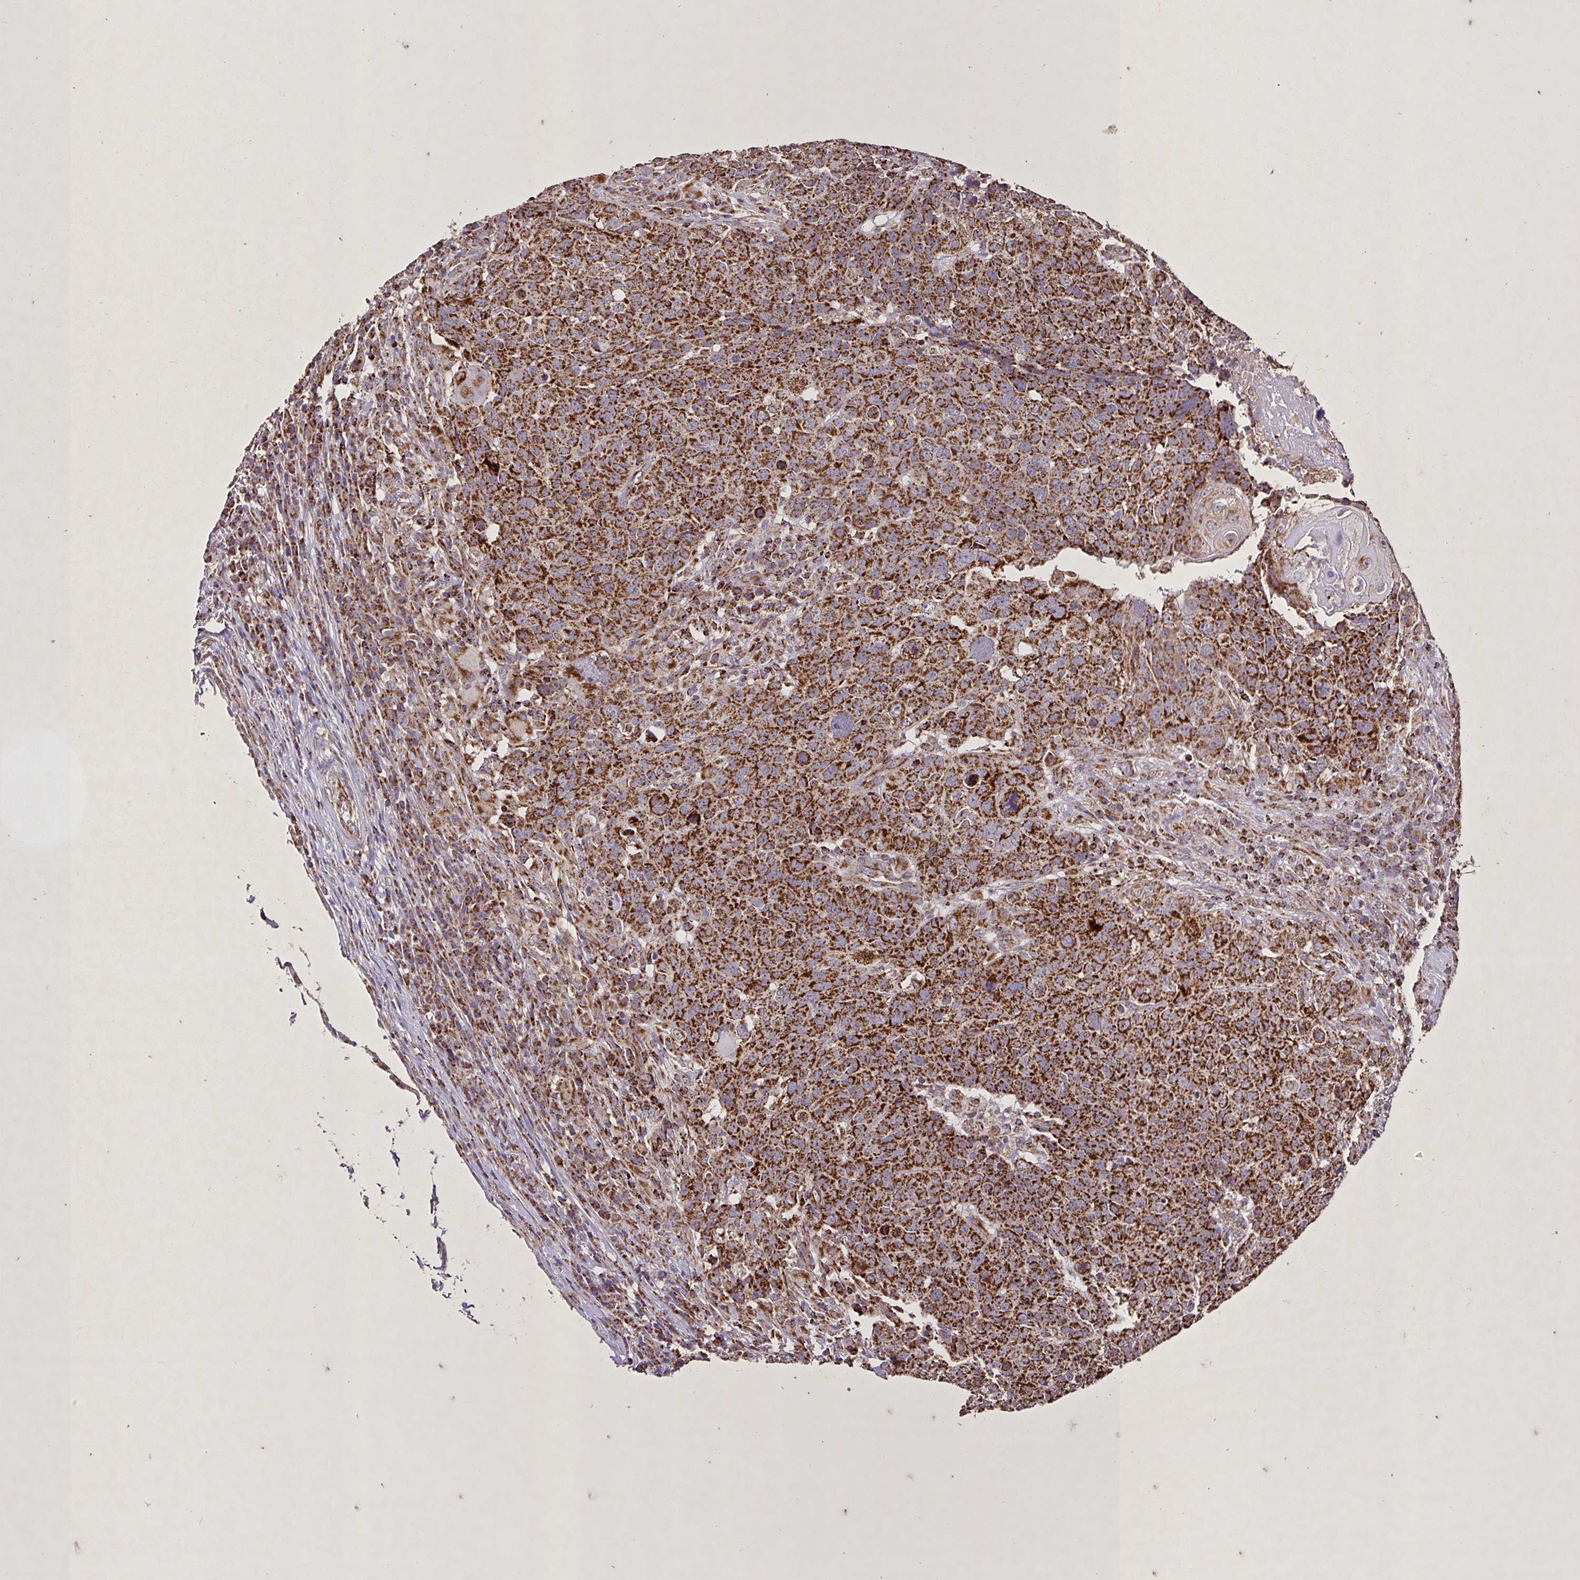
{"staining": {"intensity": "strong", "quantity": ">75%", "location": "cytoplasmic/membranous"}, "tissue": "head and neck cancer", "cell_type": "Tumor cells", "image_type": "cancer", "snomed": [{"axis": "morphology", "description": "Normal tissue, NOS"}, {"axis": "morphology", "description": "Squamous cell carcinoma, NOS"}, {"axis": "topography", "description": "Skeletal muscle"}, {"axis": "topography", "description": "Vascular tissue"}, {"axis": "topography", "description": "Peripheral nerve tissue"}, {"axis": "topography", "description": "Head-Neck"}], "caption": "This is a histology image of immunohistochemistry (IHC) staining of head and neck cancer, which shows strong expression in the cytoplasmic/membranous of tumor cells.", "gene": "AGK", "patient": {"sex": "male", "age": 66}}